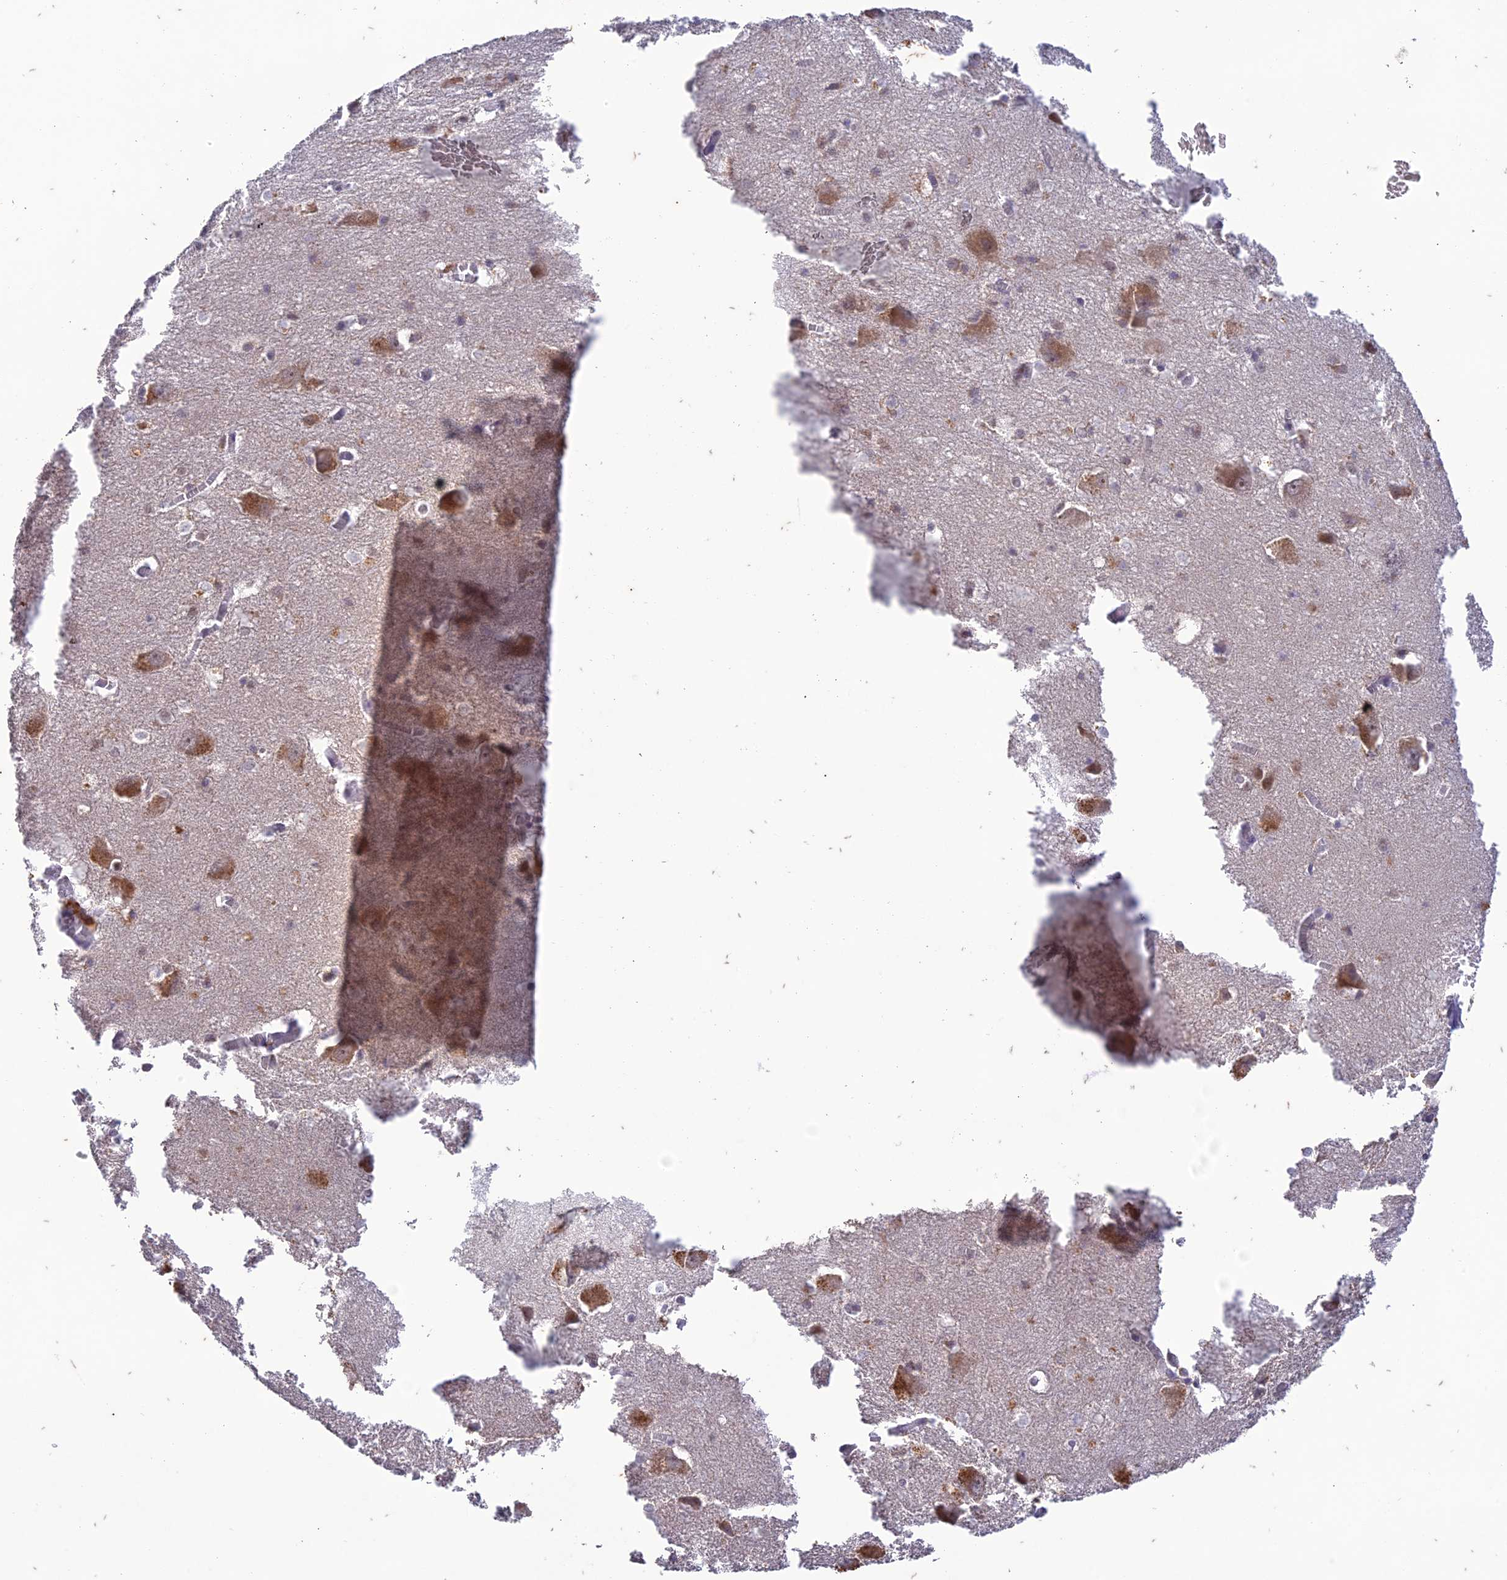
{"staining": {"intensity": "moderate", "quantity": "<25%", "location": "nuclear"}, "tissue": "caudate", "cell_type": "Glial cells", "image_type": "normal", "snomed": [{"axis": "morphology", "description": "Normal tissue, NOS"}, {"axis": "topography", "description": "Lateral ventricle wall"}], "caption": "A brown stain shows moderate nuclear positivity of a protein in glial cells of unremarkable human caudate. (DAB (3,3'-diaminobenzidine) IHC with brightfield microscopy, high magnification).", "gene": "POP4", "patient": {"sex": "male", "age": 37}}